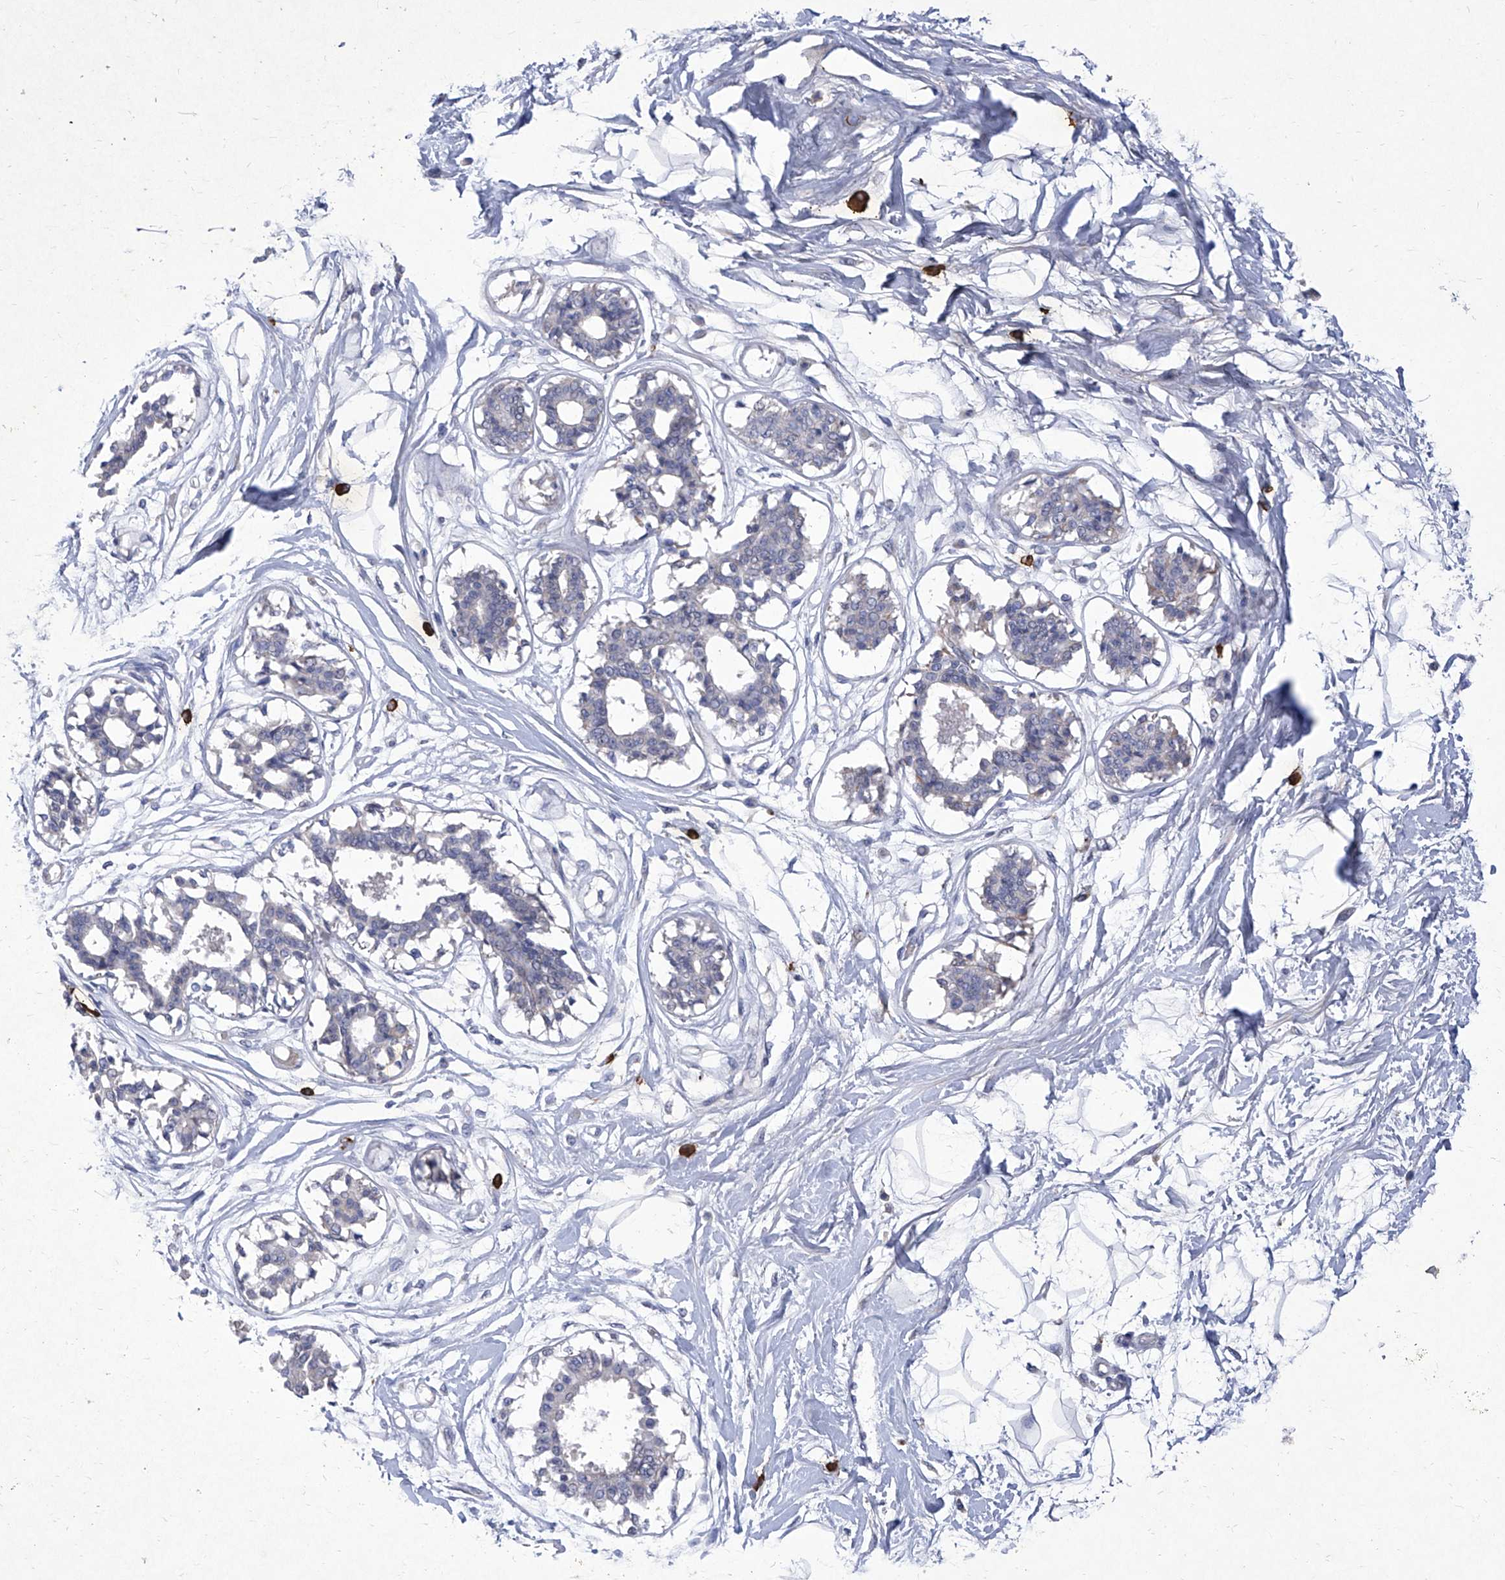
{"staining": {"intensity": "negative", "quantity": "none", "location": "none"}, "tissue": "breast", "cell_type": "Adipocytes", "image_type": "normal", "snomed": [{"axis": "morphology", "description": "Normal tissue, NOS"}, {"axis": "topography", "description": "Breast"}], "caption": "High power microscopy image of an immunohistochemistry photomicrograph of normal breast, revealing no significant expression in adipocytes.", "gene": "IFNL2", "patient": {"sex": "female", "age": 45}}